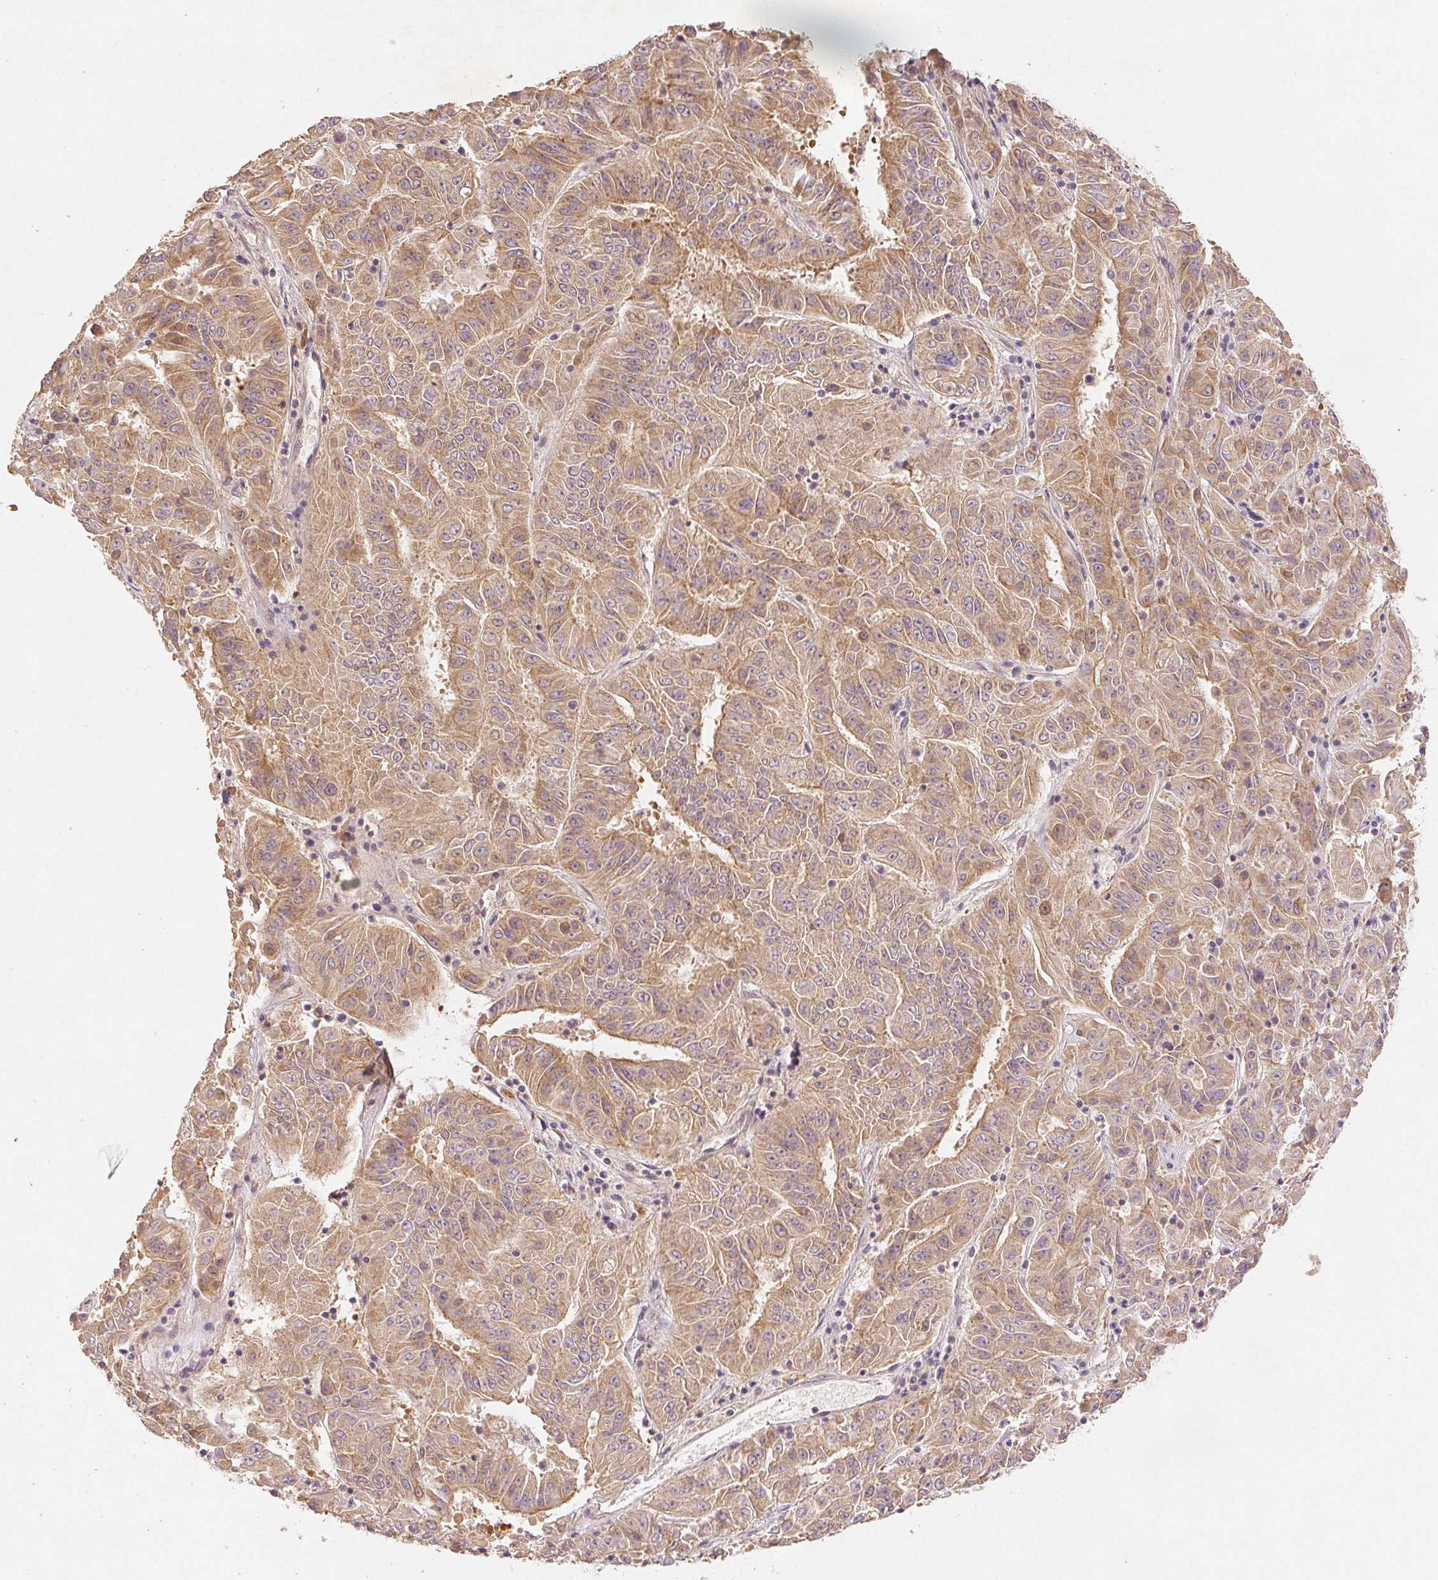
{"staining": {"intensity": "moderate", "quantity": ">75%", "location": "cytoplasmic/membranous"}, "tissue": "pancreatic cancer", "cell_type": "Tumor cells", "image_type": "cancer", "snomed": [{"axis": "morphology", "description": "Adenocarcinoma, NOS"}, {"axis": "topography", "description": "Pancreas"}], "caption": "Pancreatic cancer (adenocarcinoma) stained for a protein (brown) shows moderate cytoplasmic/membranous positive staining in approximately >75% of tumor cells.", "gene": "YIF1B", "patient": {"sex": "male", "age": 63}}